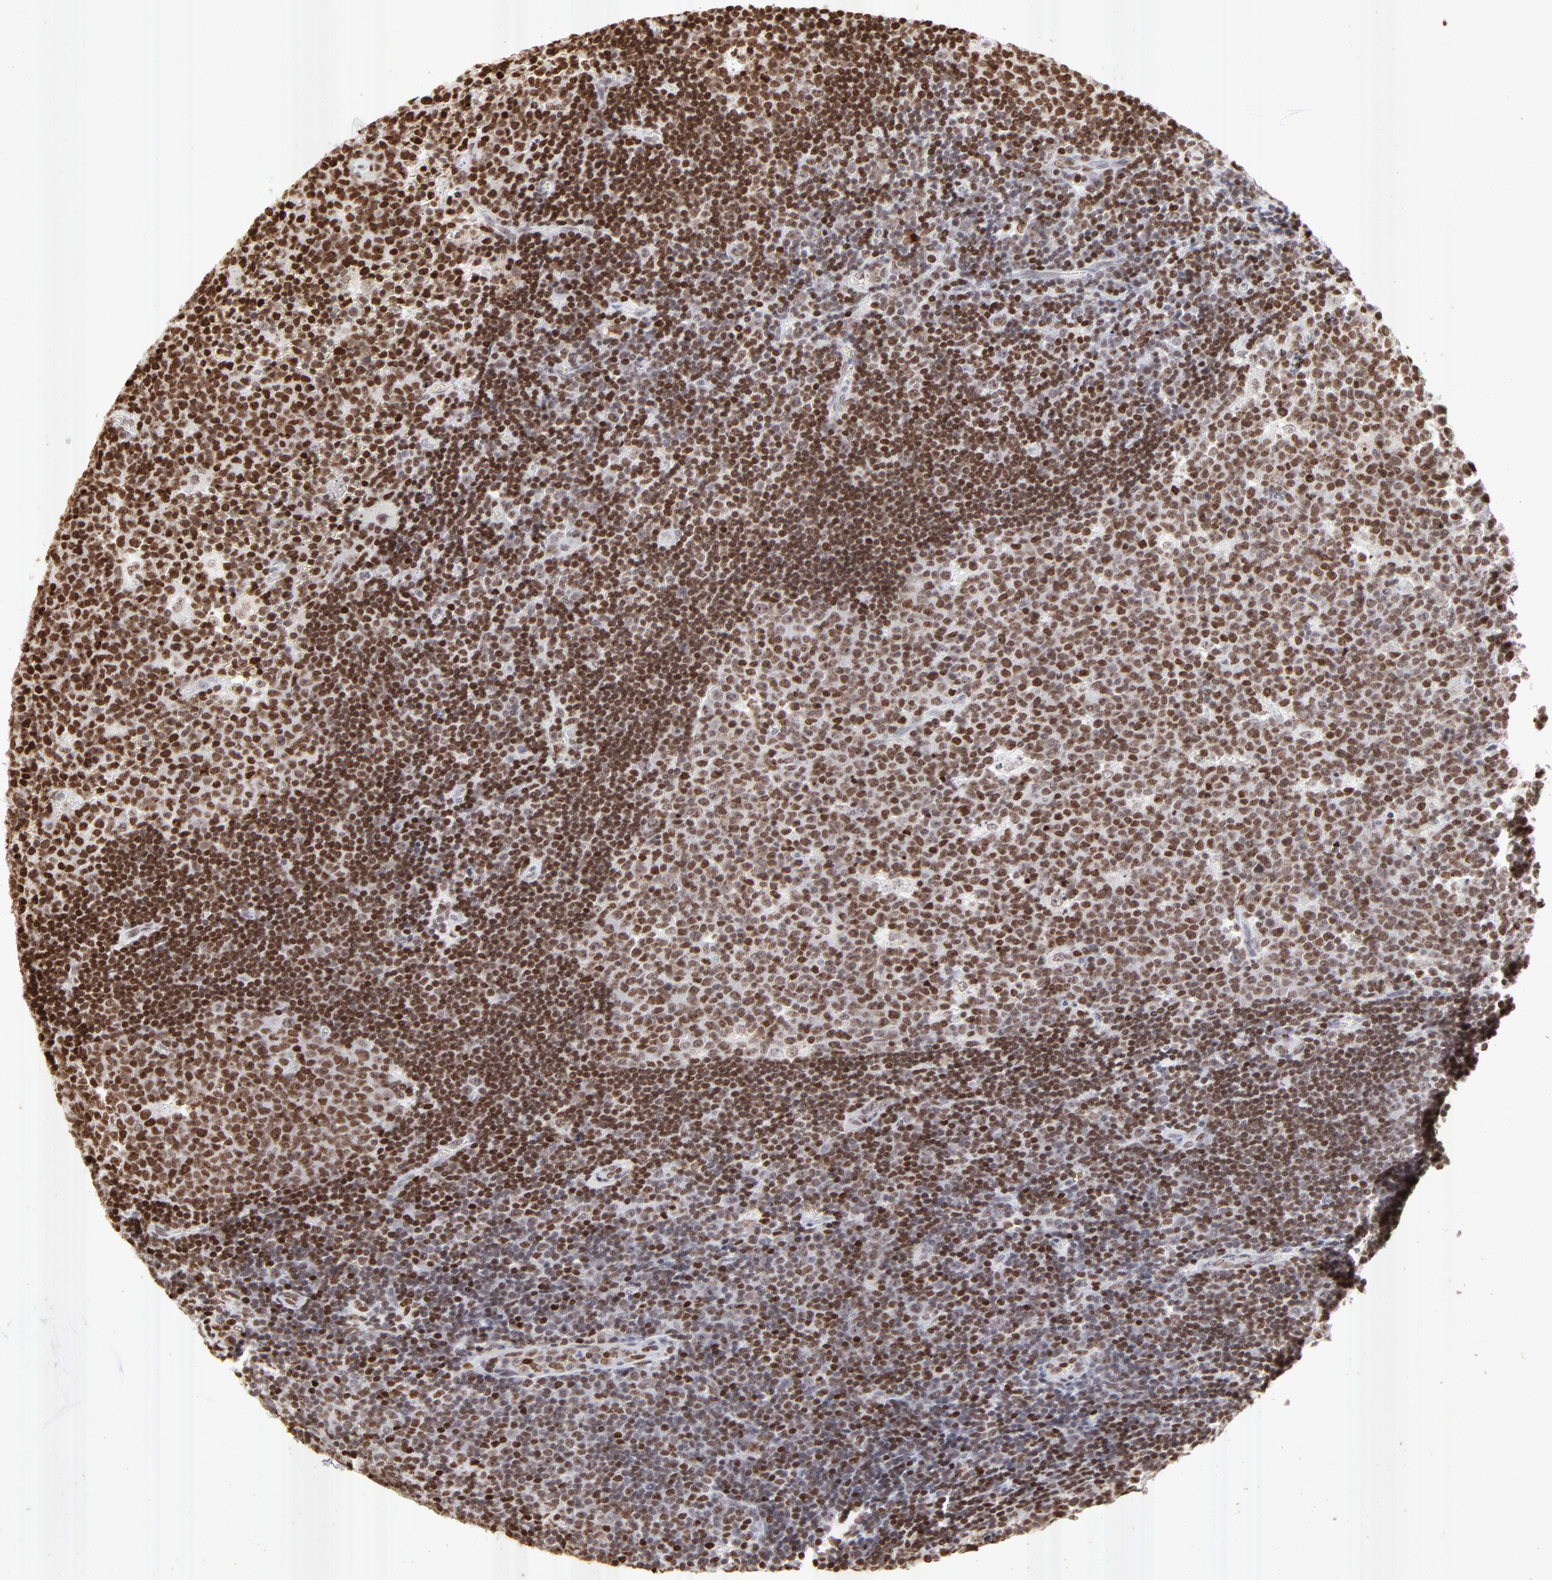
{"staining": {"intensity": "strong", "quantity": ">75%", "location": "nuclear"}, "tissue": "lymph node", "cell_type": "Germinal center cells", "image_type": "normal", "snomed": [{"axis": "morphology", "description": "Normal tissue, NOS"}, {"axis": "topography", "description": "Lymph node"}, {"axis": "topography", "description": "Salivary gland"}], "caption": "A high amount of strong nuclear positivity is present in about >75% of germinal center cells in normal lymph node. (DAB (3,3'-diaminobenzidine) IHC with brightfield microscopy, high magnification).", "gene": "PARP1", "patient": {"sex": "male", "age": 8}}